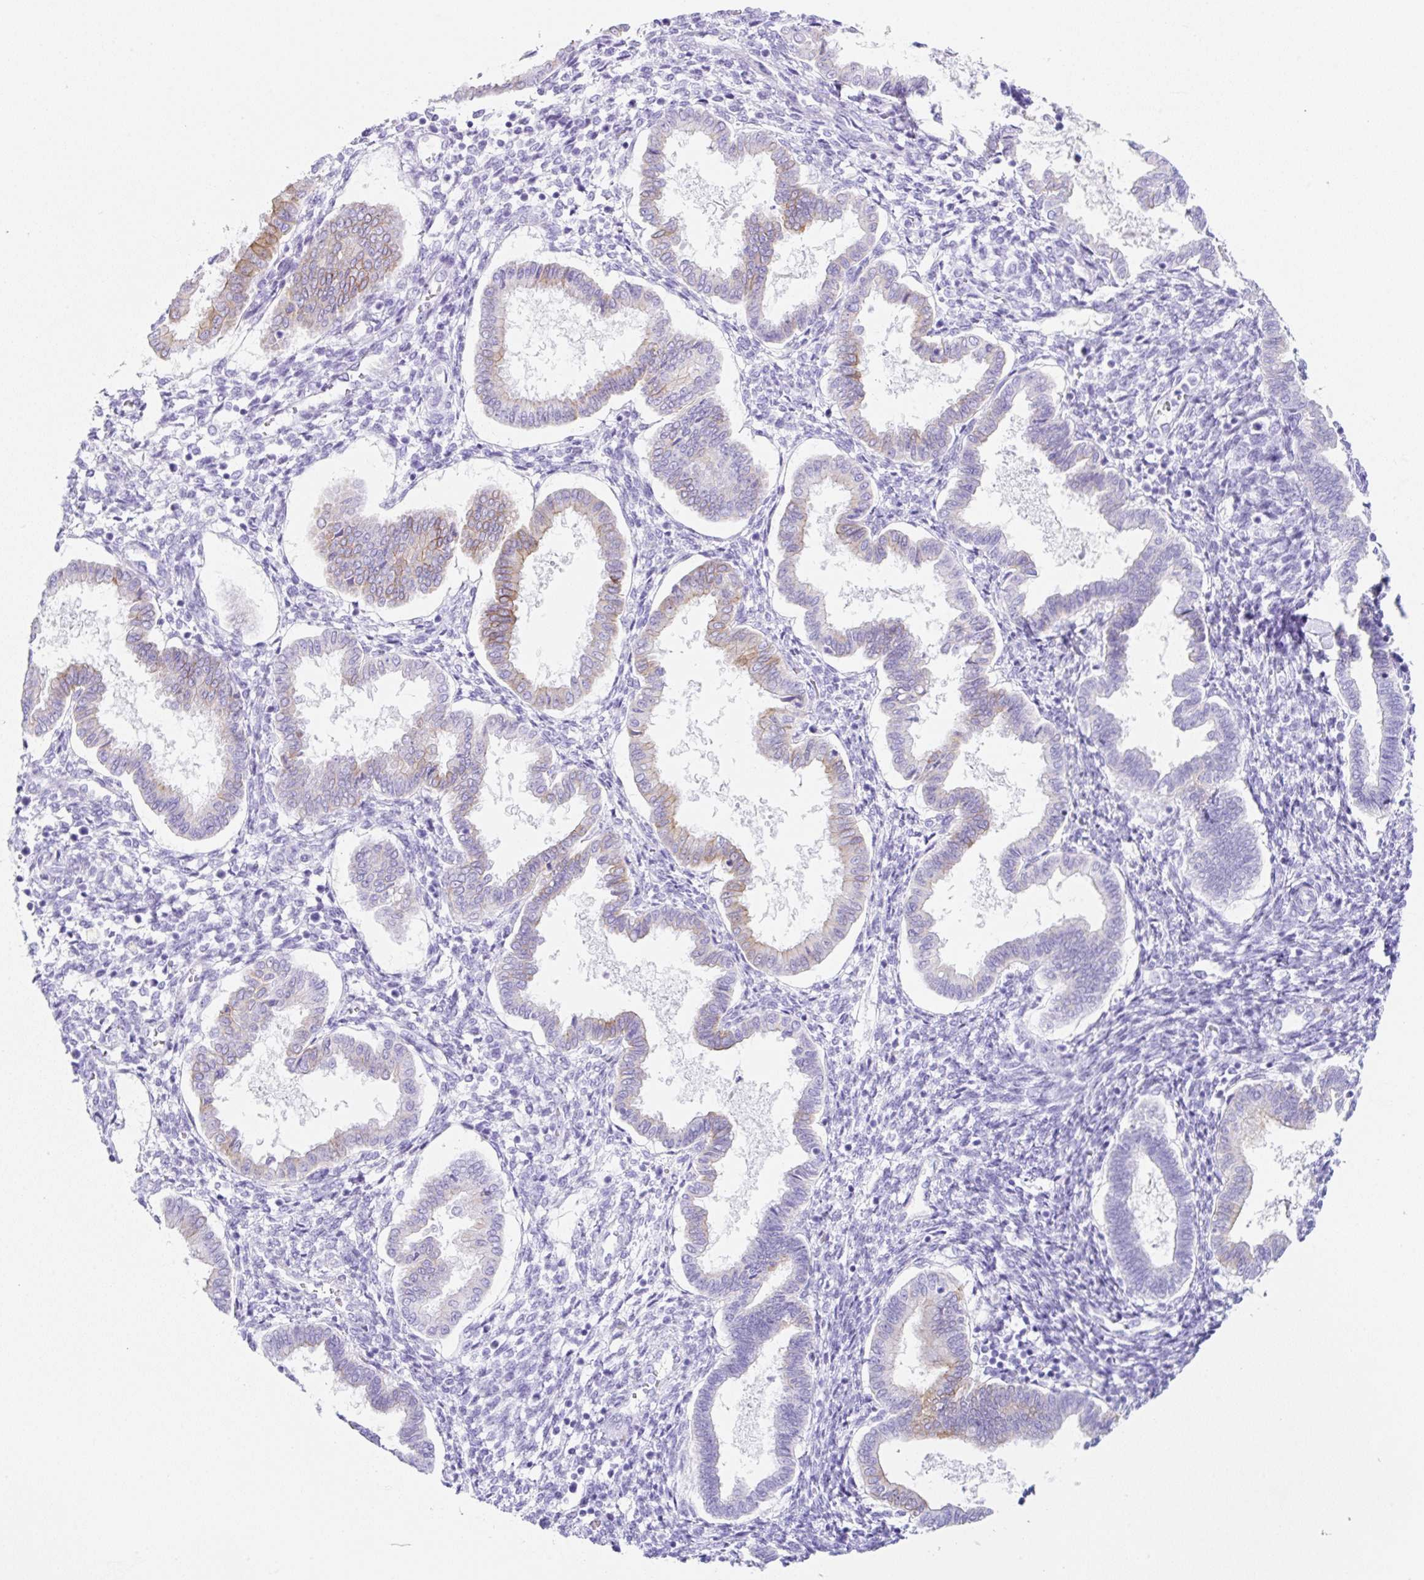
{"staining": {"intensity": "negative", "quantity": "none", "location": "none"}, "tissue": "endometrium", "cell_type": "Cells in endometrial stroma", "image_type": "normal", "snomed": [{"axis": "morphology", "description": "Normal tissue, NOS"}, {"axis": "topography", "description": "Endometrium"}], "caption": "High power microscopy micrograph of an immunohistochemistry (IHC) histopathology image of benign endometrium, revealing no significant positivity in cells in endometrial stroma. (Stains: DAB (3,3'-diaminobenzidine) IHC with hematoxylin counter stain, Microscopy: brightfield microscopy at high magnification).", "gene": "CLDND2", "patient": {"sex": "female", "age": 24}}